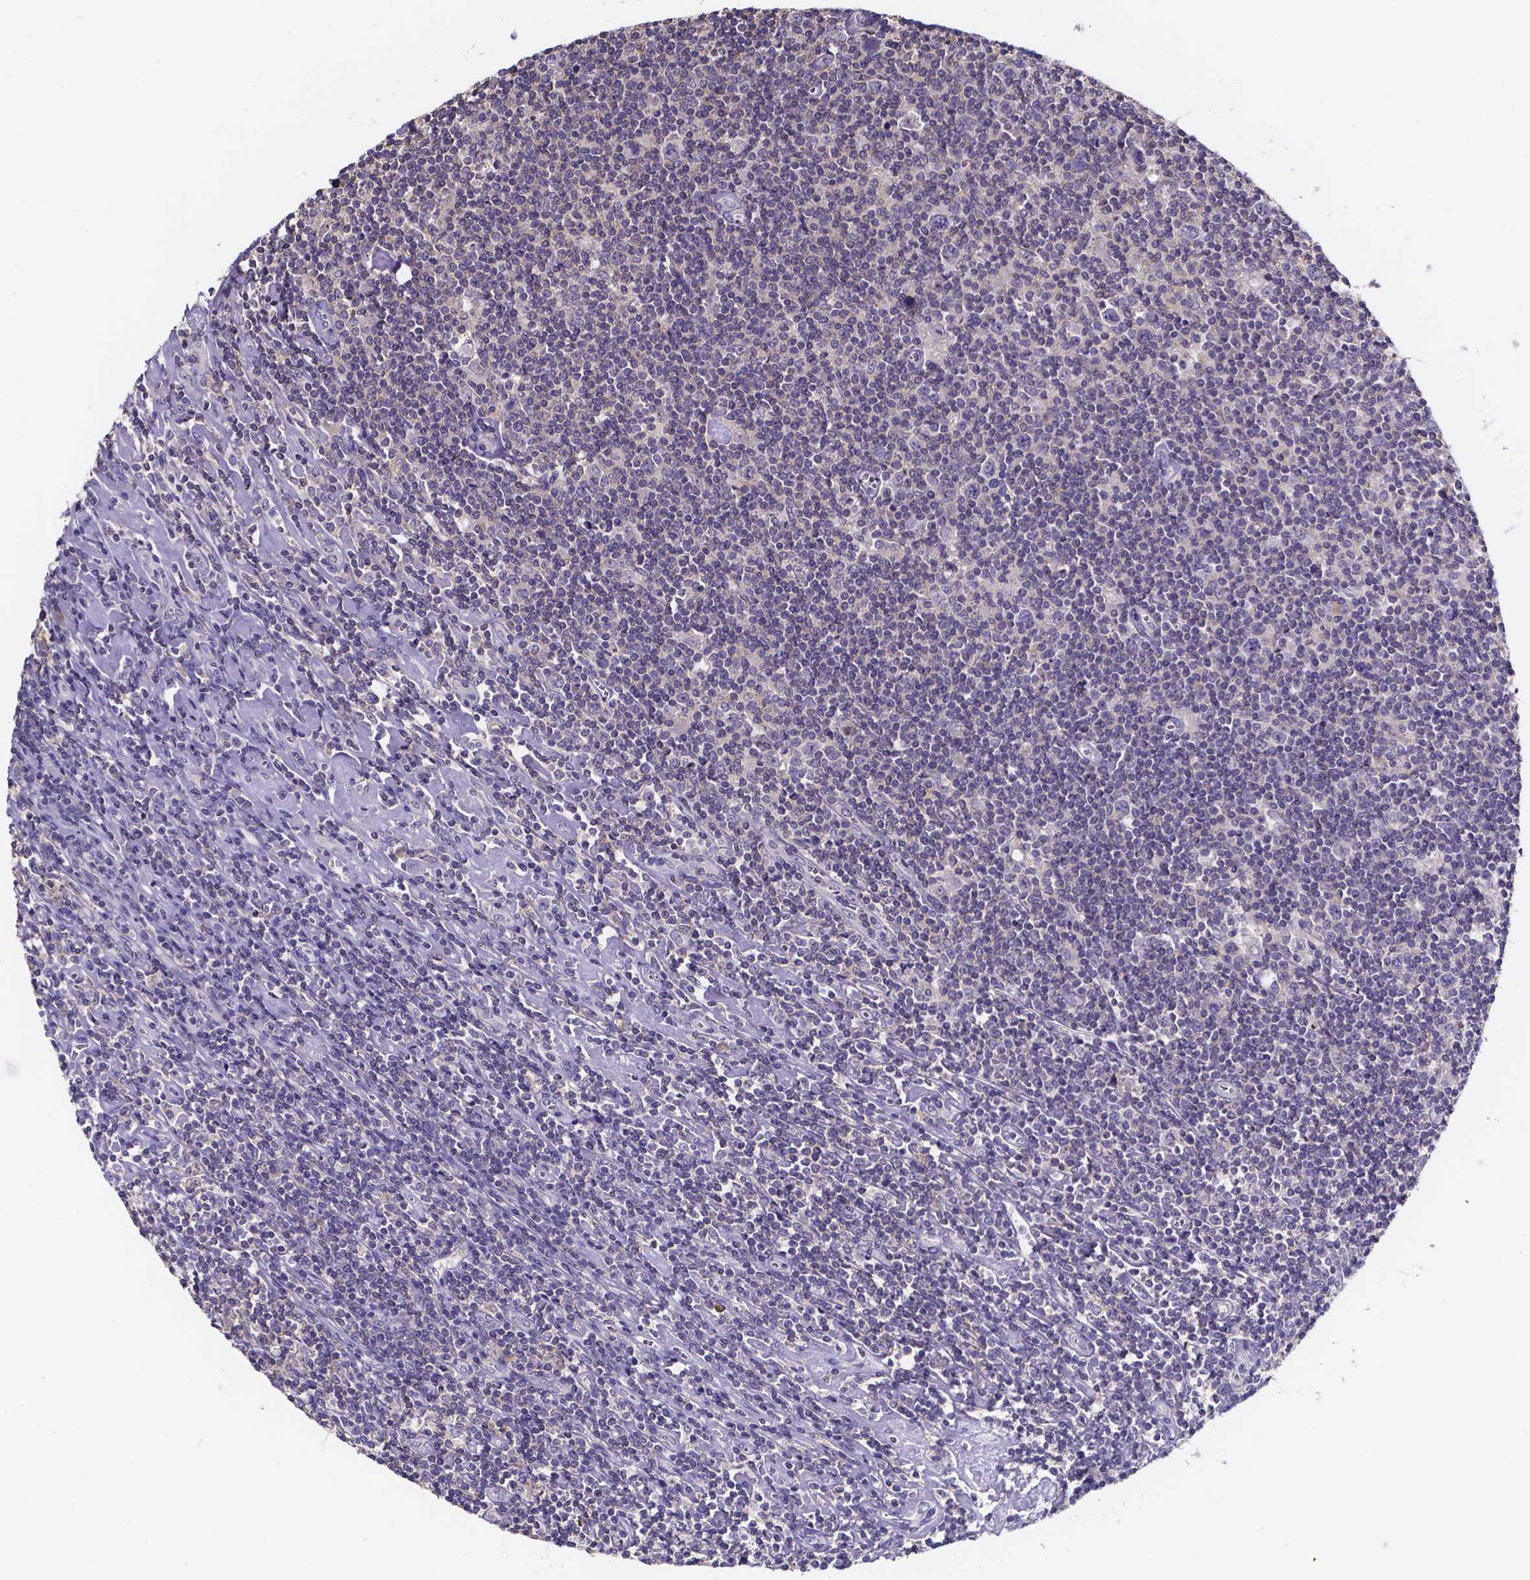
{"staining": {"intensity": "negative", "quantity": "none", "location": "none"}, "tissue": "lymphoma", "cell_type": "Tumor cells", "image_type": "cancer", "snomed": [{"axis": "morphology", "description": "Hodgkin's disease, NOS"}, {"axis": "topography", "description": "Lymph node"}], "caption": "DAB (3,3'-diaminobenzidine) immunohistochemical staining of lymphoma exhibits no significant staining in tumor cells. Nuclei are stained in blue.", "gene": "SPOCD1", "patient": {"sex": "male", "age": 40}}